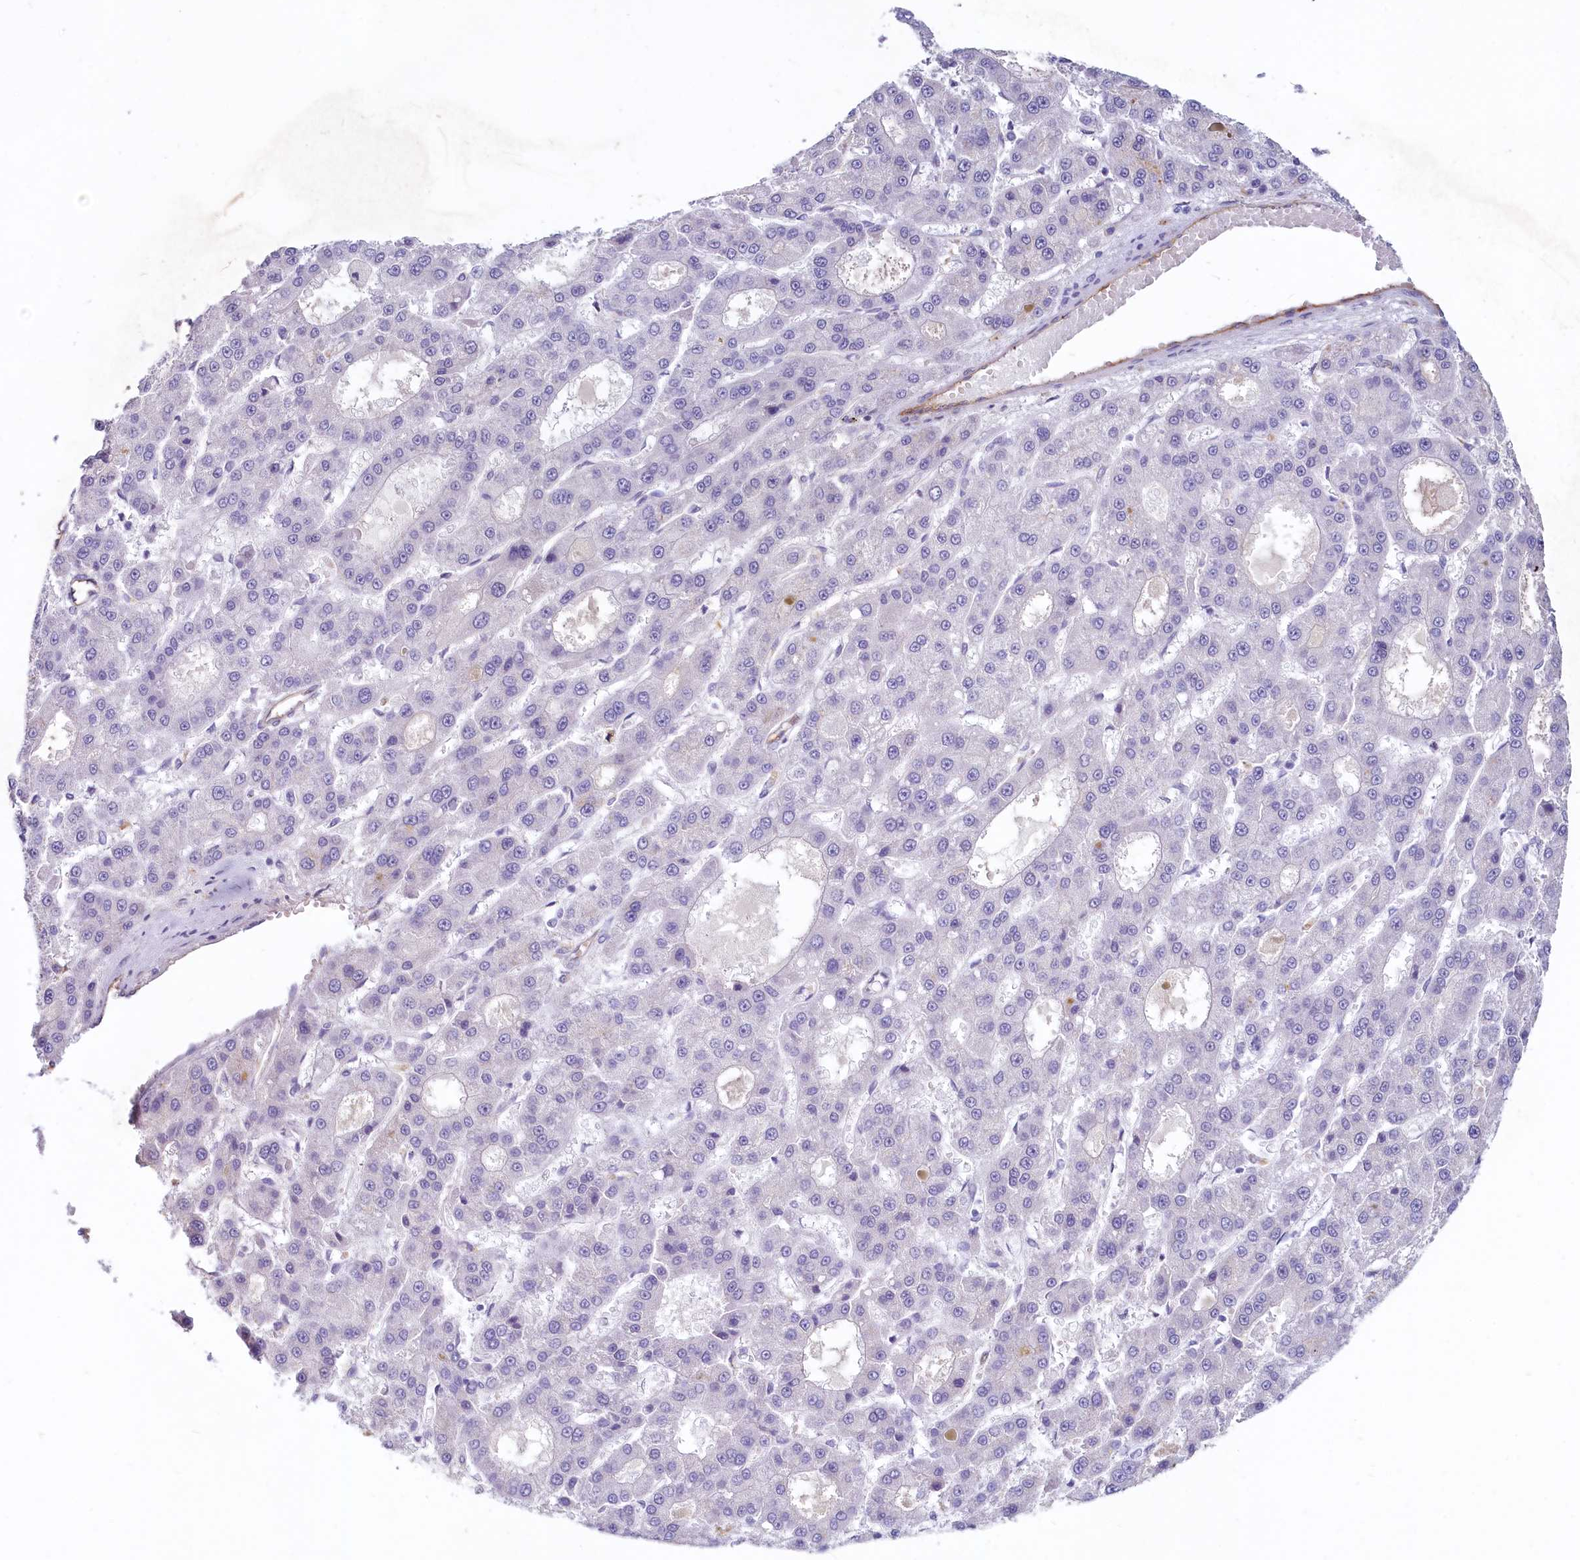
{"staining": {"intensity": "negative", "quantity": "none", "location": "none"}, "tissue": "liver cancer", "cell_type": "Tumor cells", "image_type": "cancer", "snomed": [{"axis": "morphology", "description": "Carcinoma, Hepatocellular, NOS"}, {"axis": "topography", "description": "Liver"}], "caption": "Human liver cancer (hepatocellular carcinoma) stained for a protein using IHC reveals no staining in tumor cells.", "gene": "PROCR", "patient": {"sex": "male", "age": 70}}